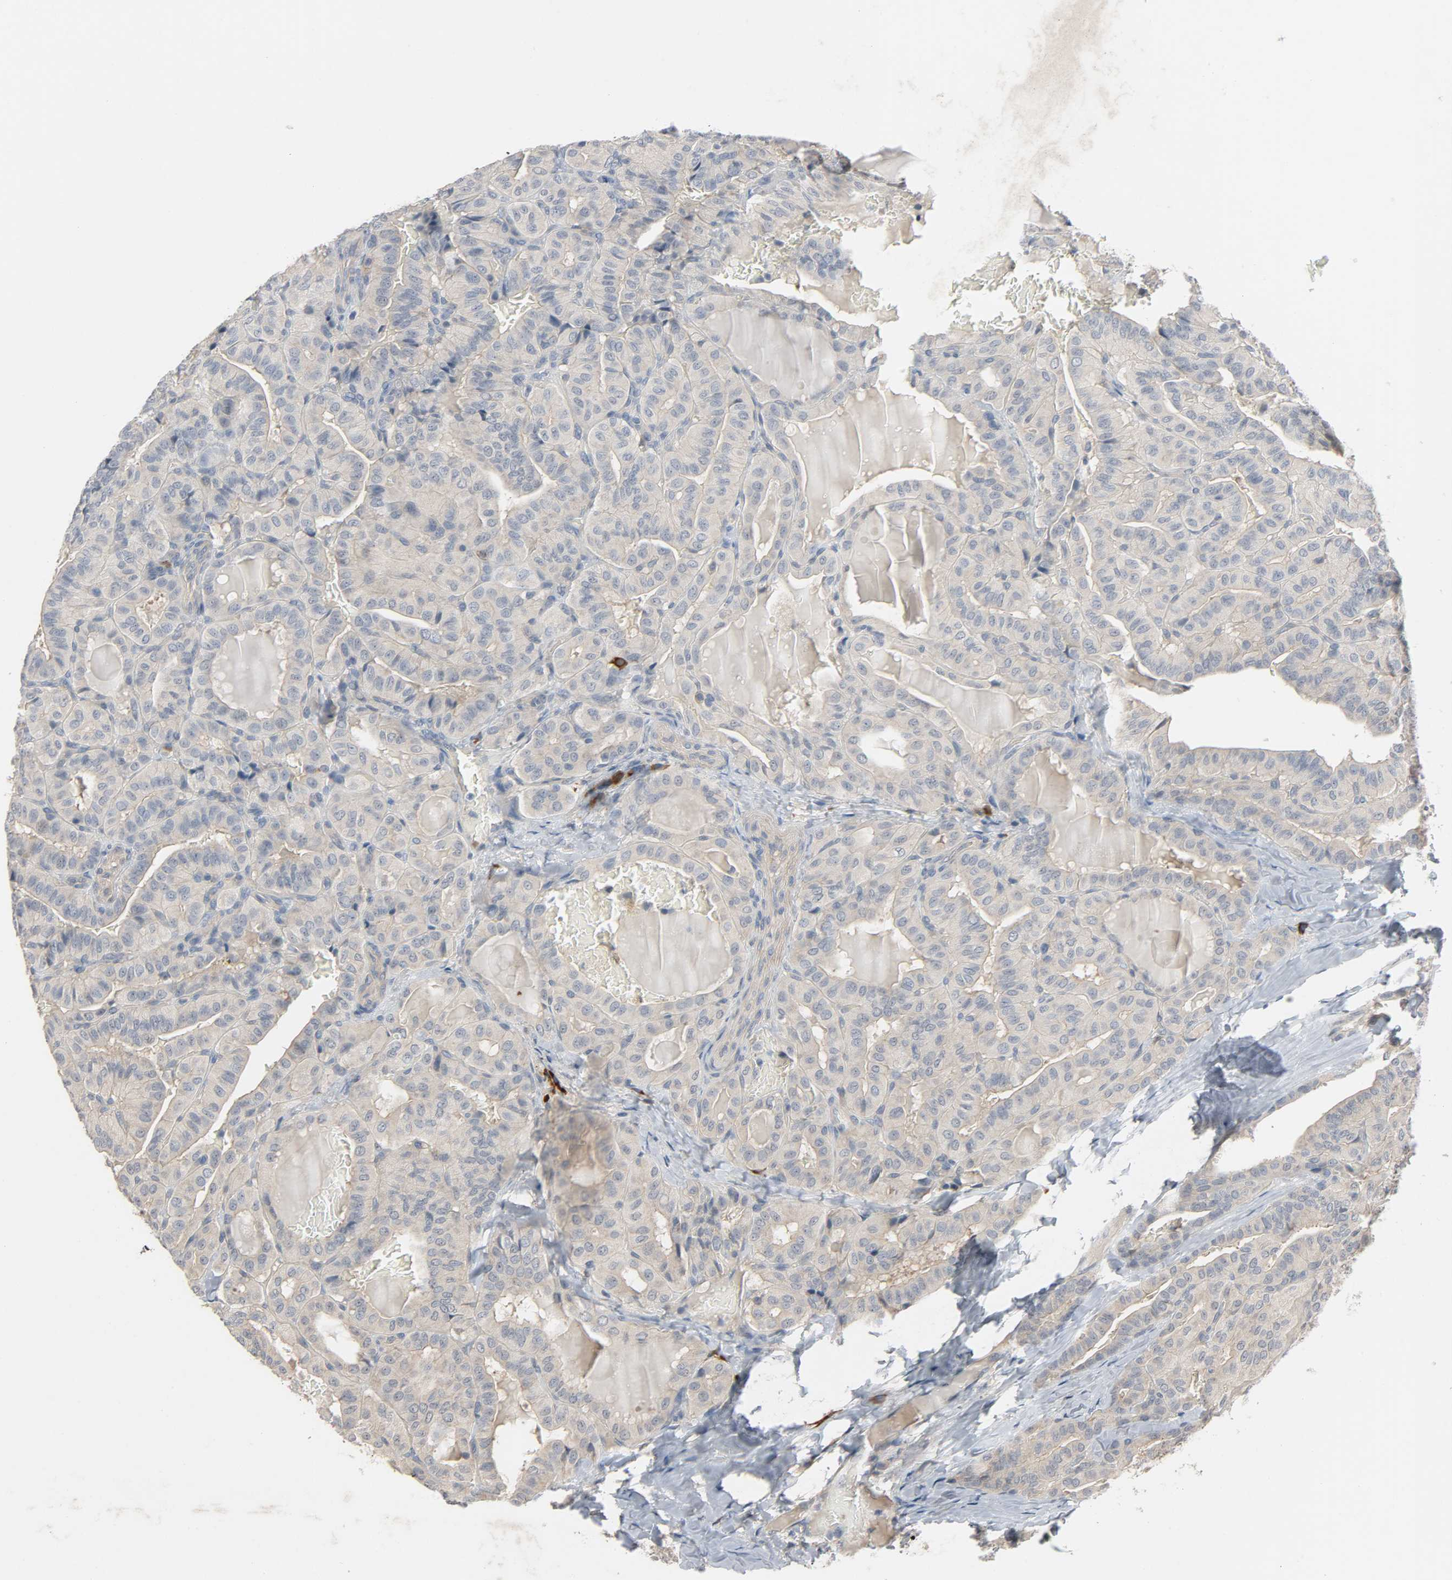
{"staining": {"intensity": "negative", "quantity": "none", "location": "none"}, "tissue": "thyroid cancer", "cell_type": "Tumor cells", "image_type": "cancer", "snomed": [{"axis": "morphology", "description": "Papillary adenocarcinoma, NOS"}, {"axis": "topography", "description": "Thyroid gland"}], "caption": "A micrograph of thyroid cancer (papillary adenocarcinoma) stained for a protein reveals no brown staining in tumor cells. (DAB (3,3'-diaminobenzidine) IHC with hematoxylin counter stain).", "gene": "CD4", "patient": {"sex": "male", "age": 77}}